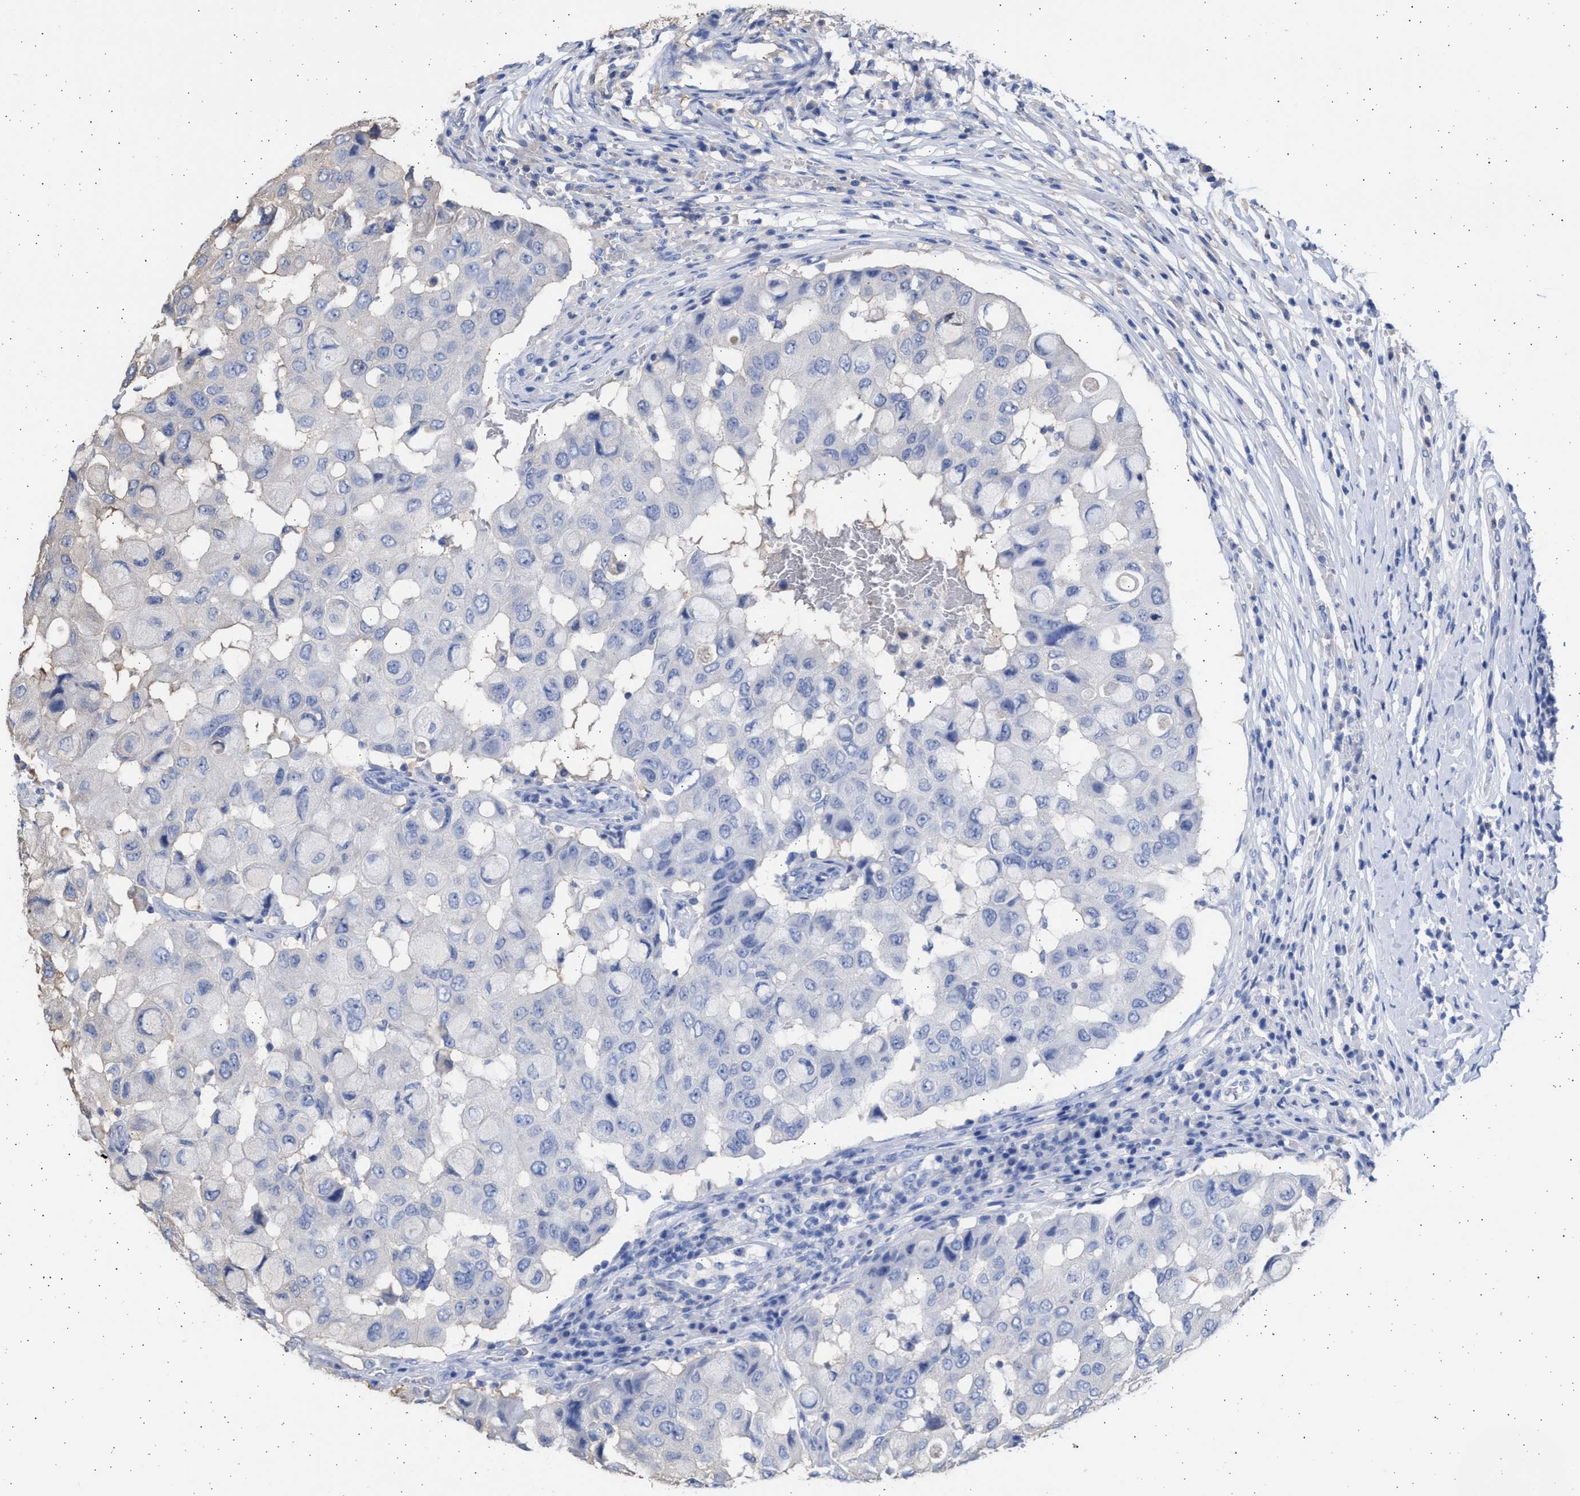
{"staining": {"intensity": "negative", "quantity": "none", "location": "none"}, "tissue": "breast cancer", "cell_type": "Tumor cells", "image_type": "cancer", "snomed": [{"axis": "morphology", "description": "Duct carcinoma"}, {"axis": "topography", "description": "Breast"}], "caption": "Immunohistochemistry (IHC) micrograph of neoplastic tissue: human breast cancer stained with DAB (3,3'-diaminobenzidine) exhibits no significant protein positivity in tumor cells.", "gene": "ALDOC", "patient": {"sex": "female", "age": 27}}